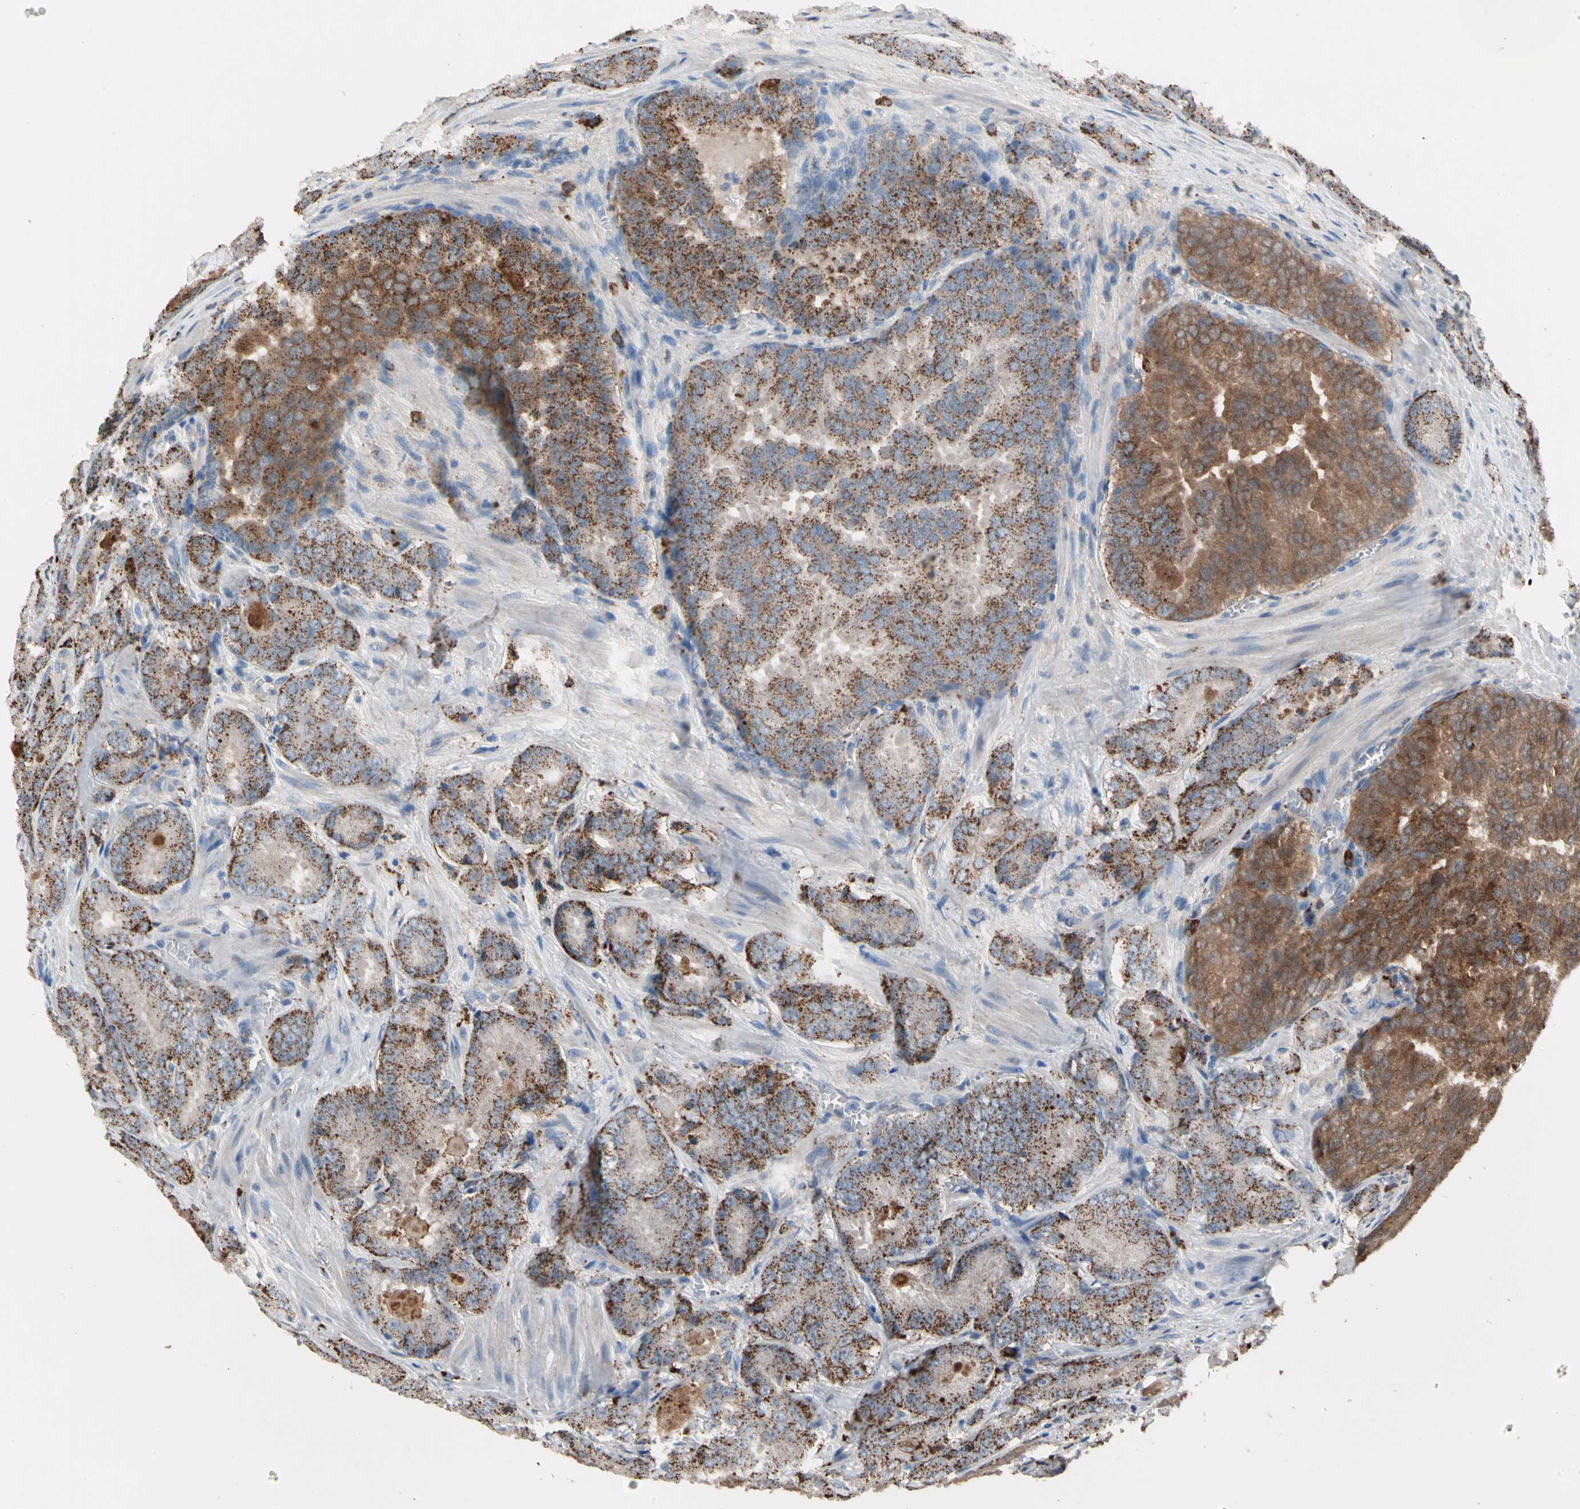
{"staining": {"intensity": "strong", "quantity": ">75%", "location": "cytoplasmic/membranous"}, "tissue": "prostate cancer", "cell_type": "Tumor cells", "image_type": "cancer", "snomed": [{"axis": "morphology", "description": "Adenocarcinoma, High grade"}, {"axis": "topography", "description": "Prostate"}], "caption": "Protein positivity by IHC demonstrates strong cytoplasmic/membranous staining in about >75% of tumor cells in prostate cancer.", "gene": "GM2A", "patient": {"sex": "male", "age": 64}}